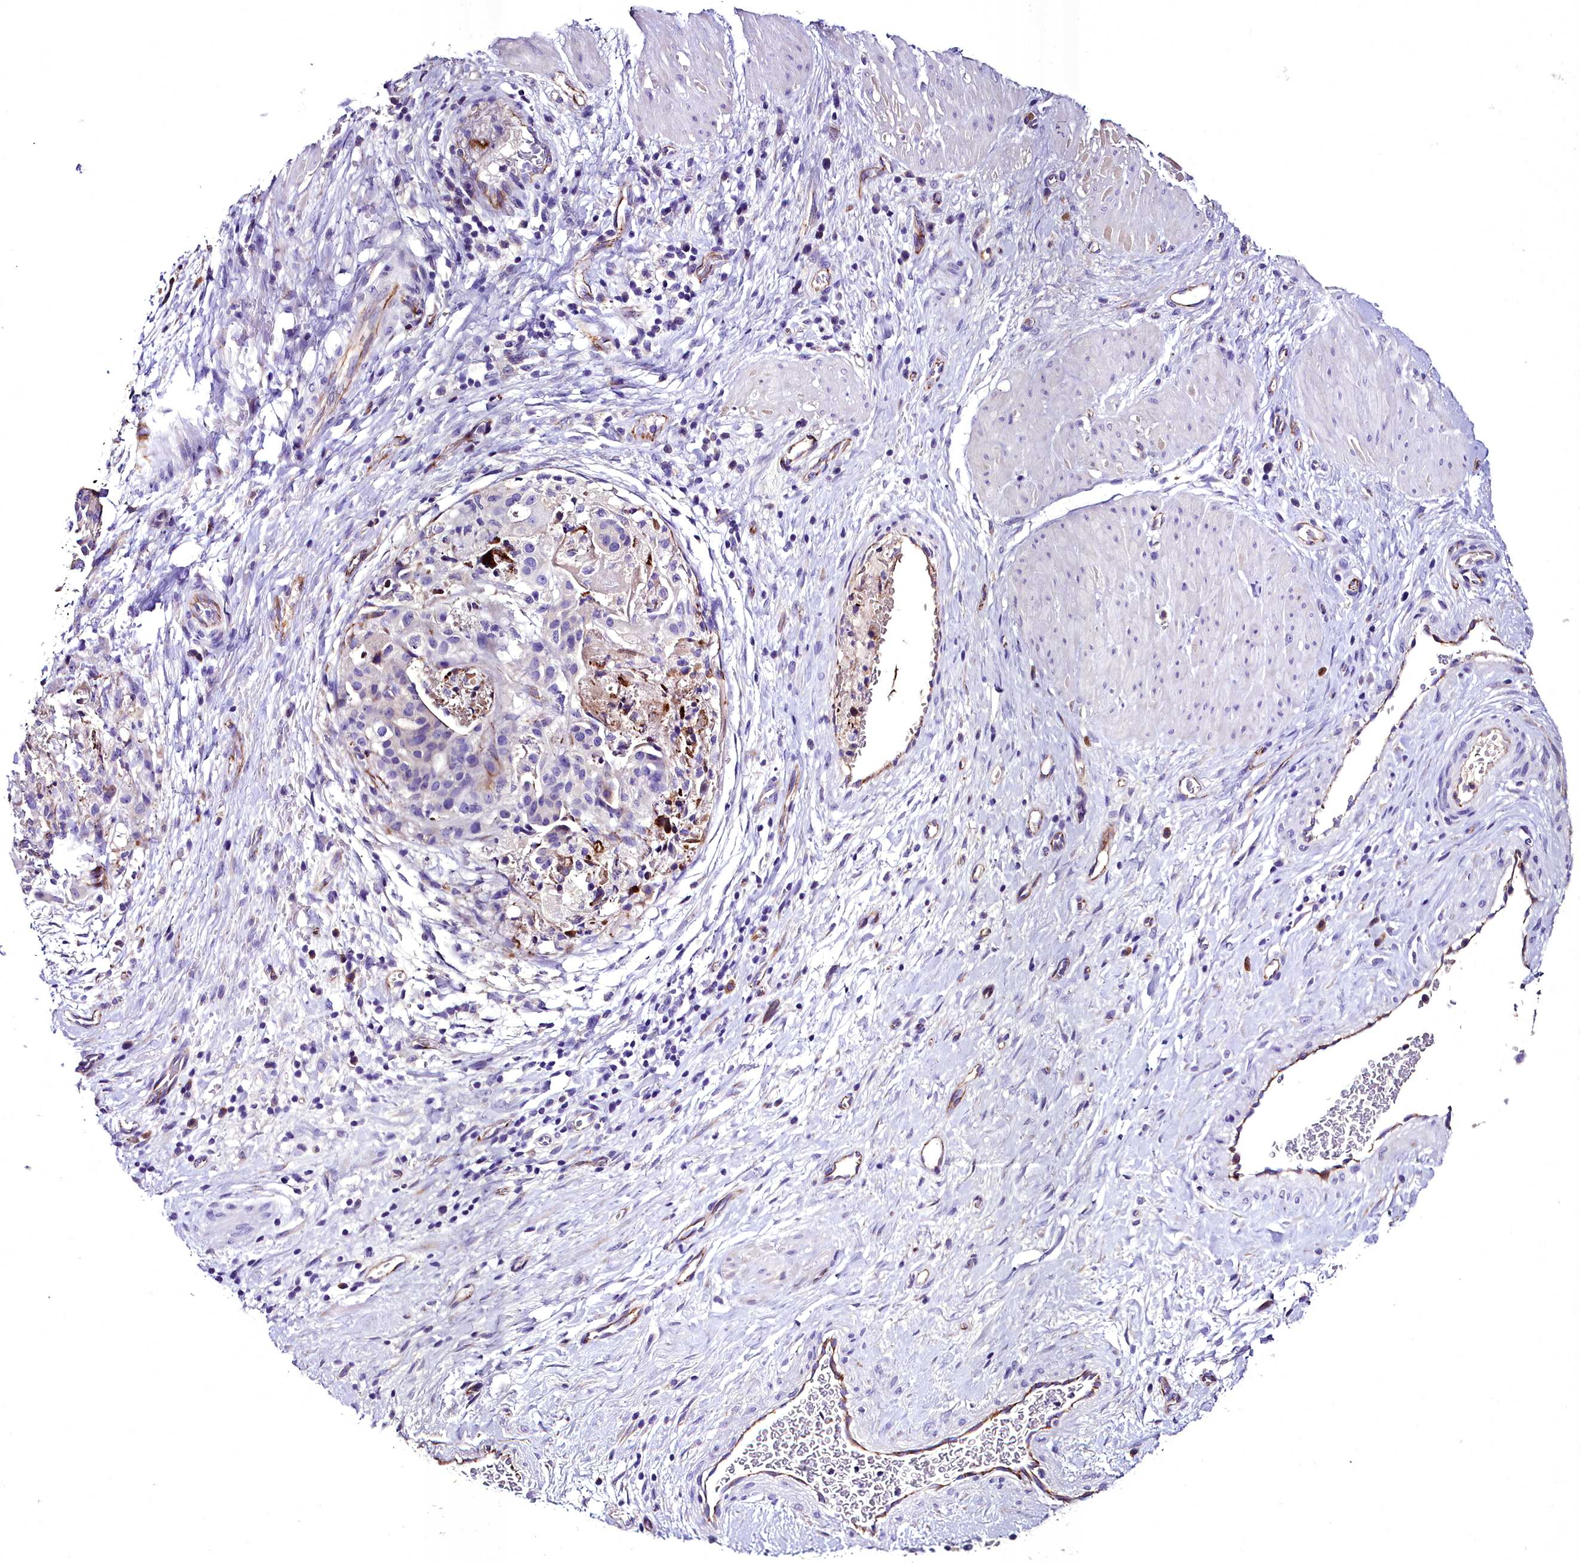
{"staining": {"intensity": "negative", "quantity": "none", "location": "none"}, "tissue": "stomach cancer", "cell_type": "Tumor cells", "image_type": "cancer", "snomed": [{"axis": "morphology", "description": "Adenocarcinoma, NOS"}, {"axis": "topography", "description": "Stomach"}], "caption": "Adenocarcinoma (stomach) was stained to show a protein in brown. There is no significant positivity in tumor cells.", "gene": "MS4A18", "patient": {"sex": "male", "age": 48}}